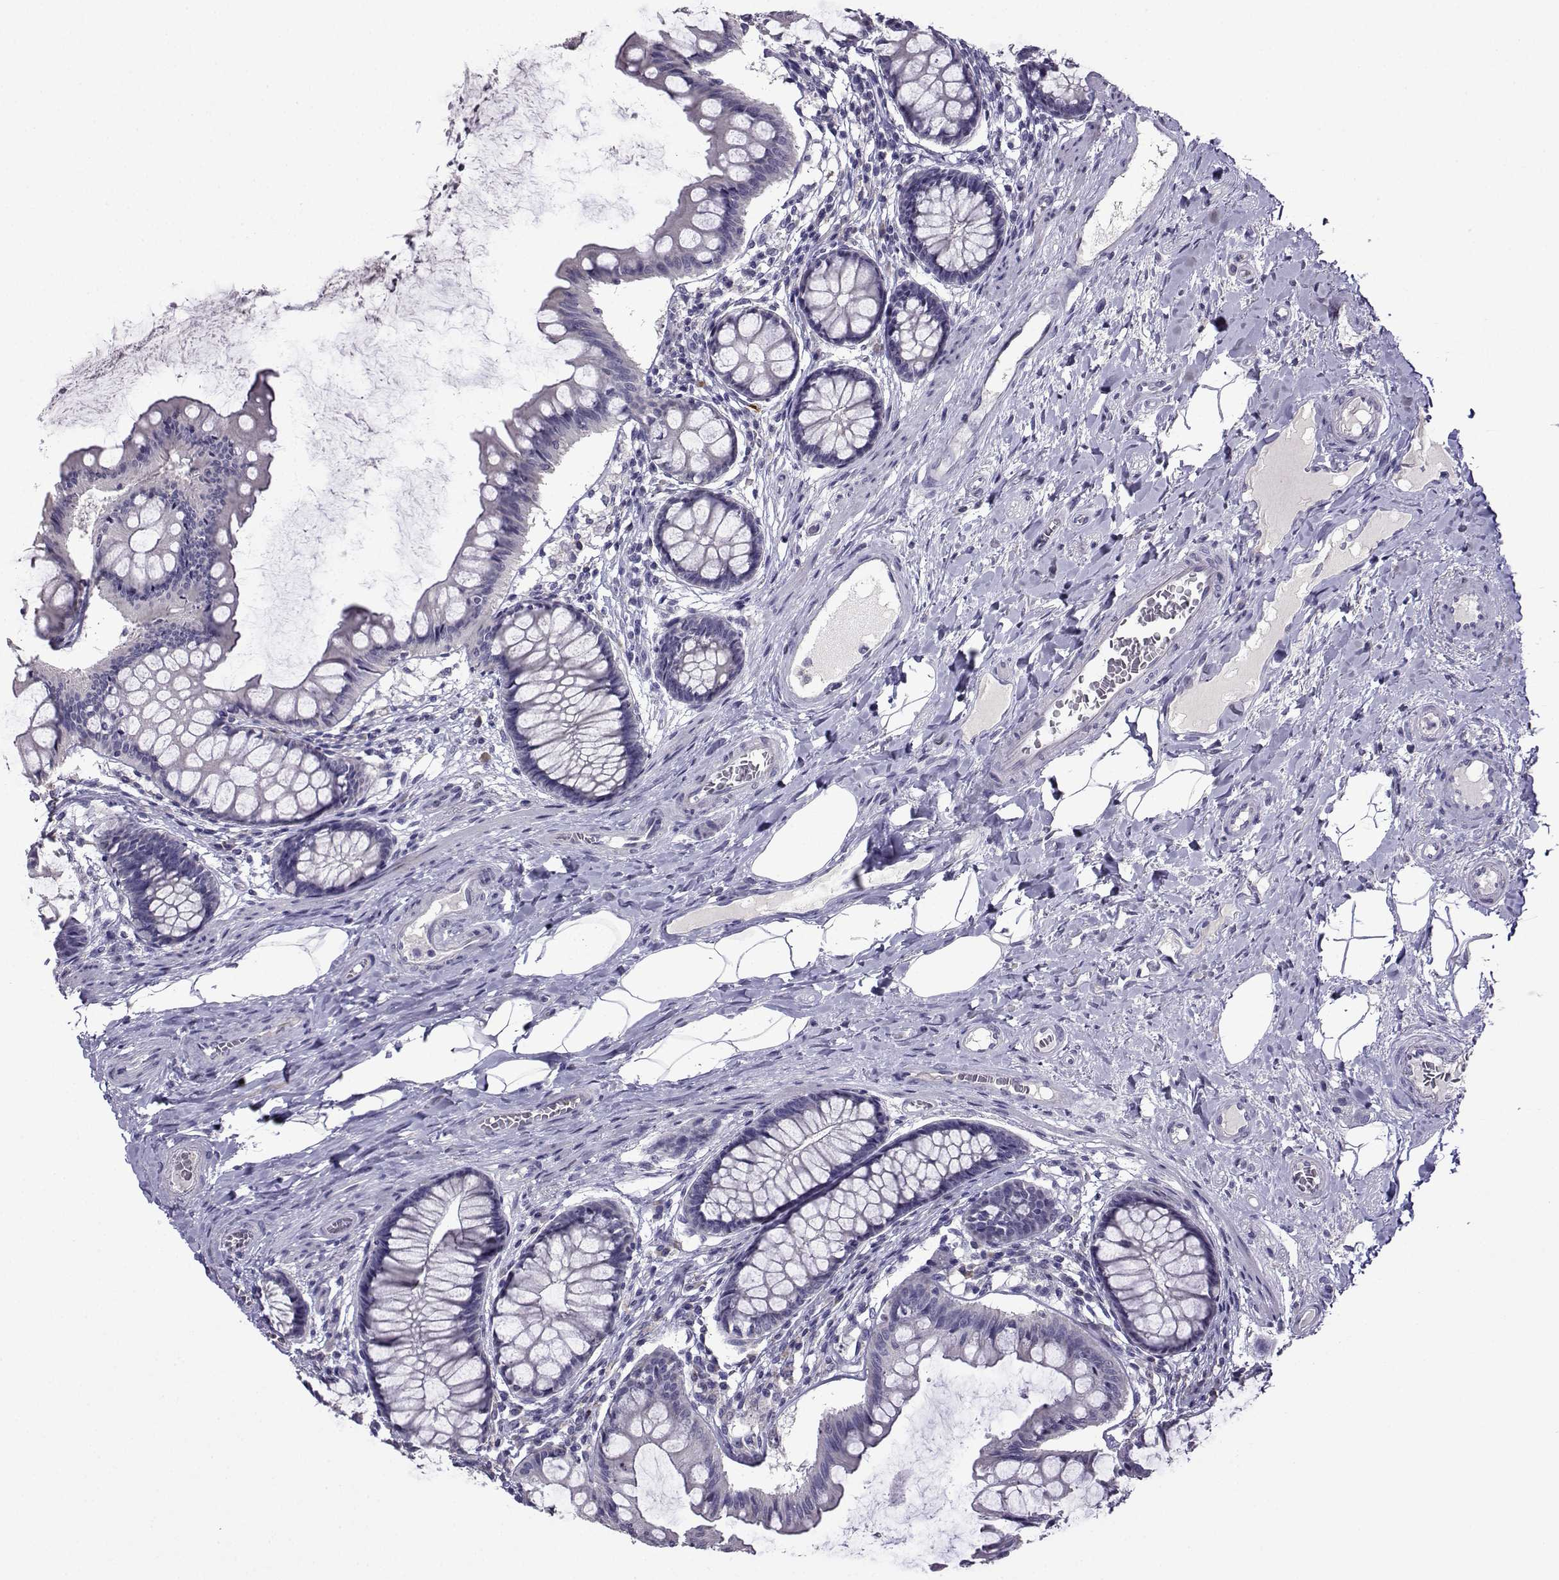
{"staining": {"intensity": "negative", "quantity": "none", "location": "none"}, "tissue": "colon", "cell_type": "Endothelial cells", "image_type": "normal", "snomed": [{"axis": "morphology", "description": "Normal tissue, NOS"}, {"axis": "topography", "description": "Colon"}], "caption": "IHC image of unremarkable colon: colon stained with DAB displays no significant protein positivity in endothelial cells.", "gene": "CRYBB1", "patient": {"sex": "female", "age": 65}}